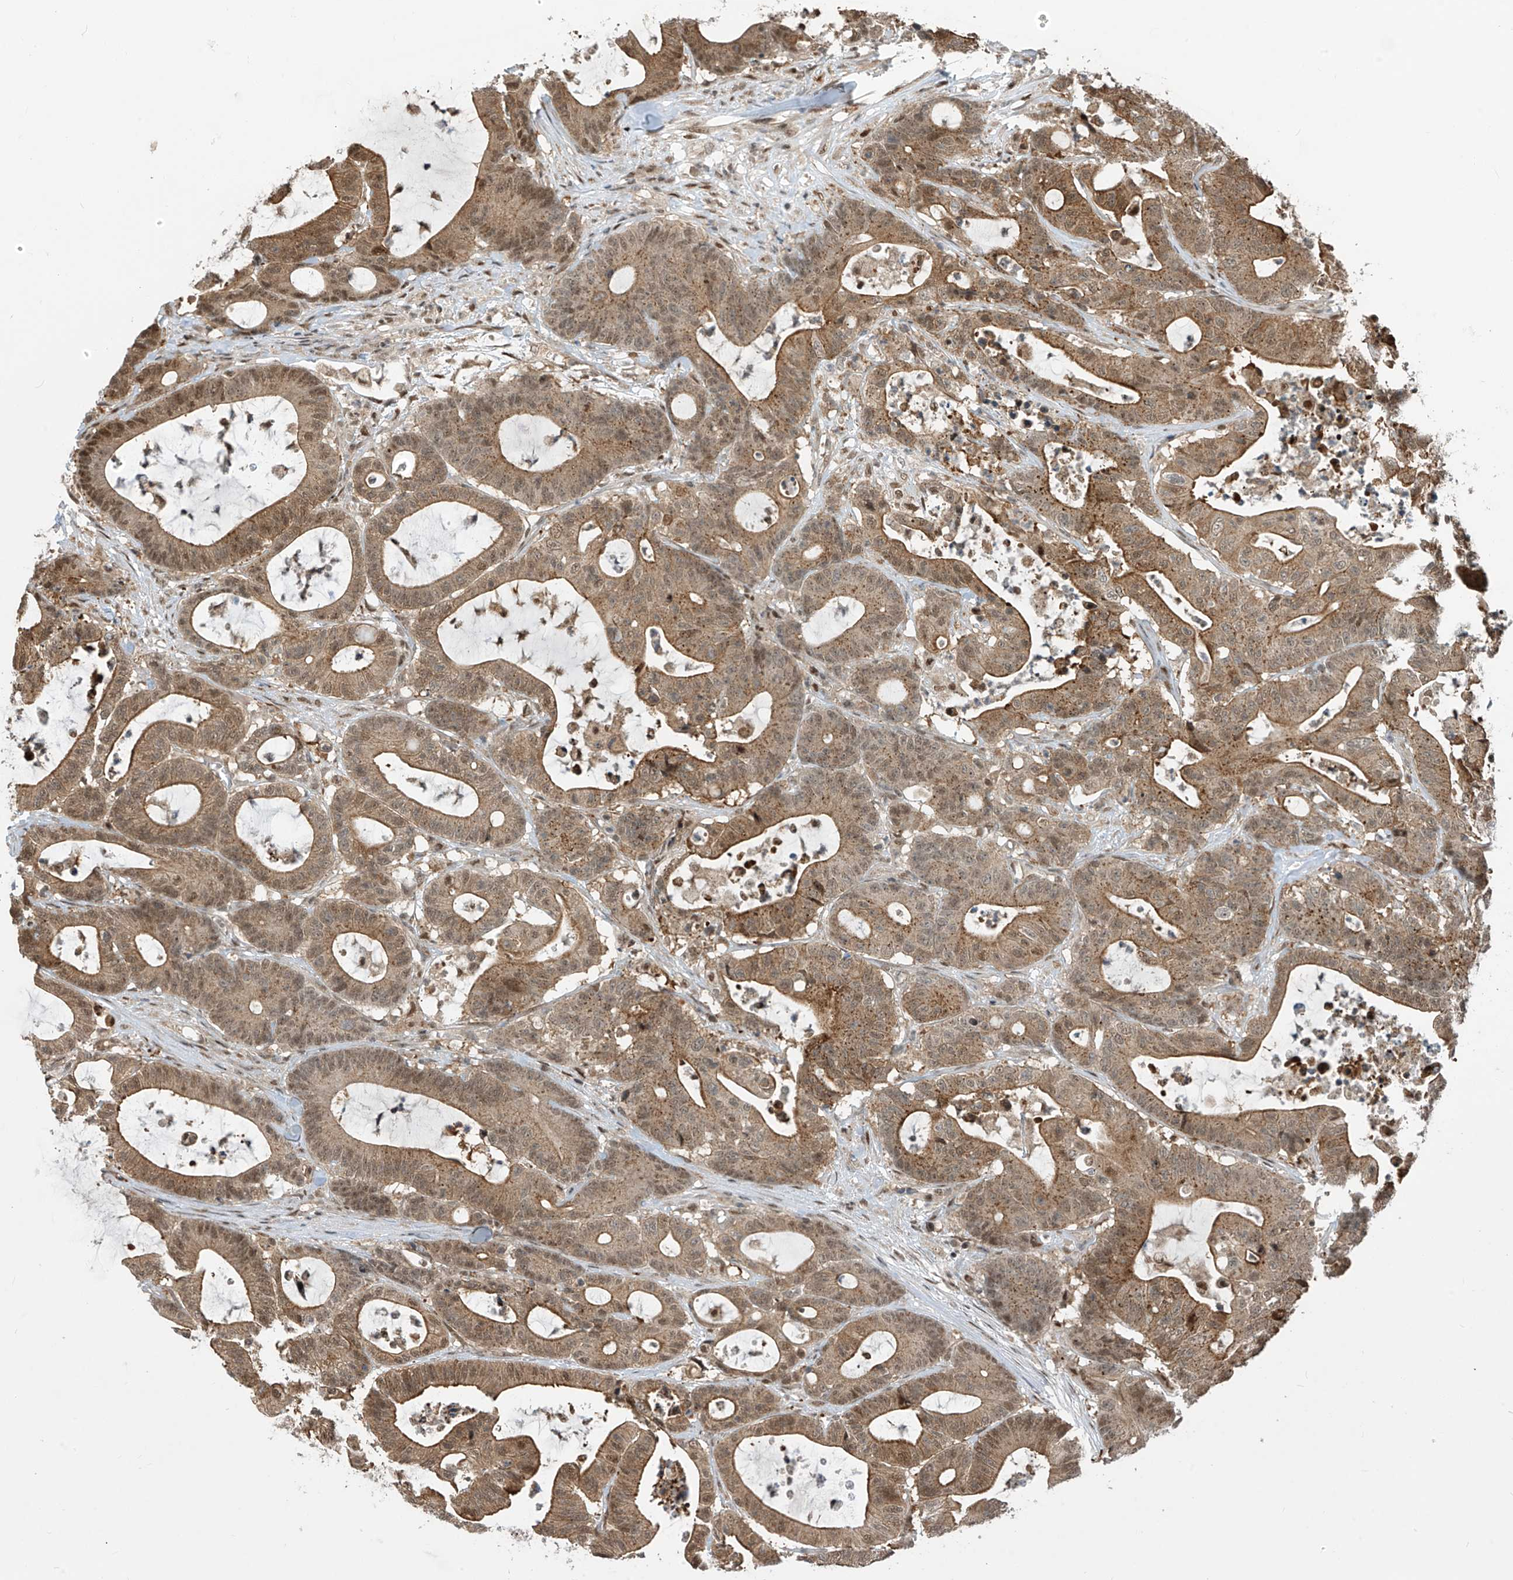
{"staining": {"intensity": "moderate", "quantity": ">75%", "location": "cytoplasmic/membranous,nuclear"}, "tissue": "colorectal cancer", "cell_type": "Tumor cells", "image_type": "cancer", "snomed": [{"axis": "morphology", "description": "Adenocarcinoma, NOS"}, {"axis": "topography", "description": "Colon"}], "caption": "About >75% of tumor cells in colorectal cancer (adenocarcinoma) reveal moderate cytoplasmic/membranous and nuclear protein positivity as visualized by brown immunohistochemical staining.", "gene": "LAGE3", "patient": {"sex": "female", "age": 84}}